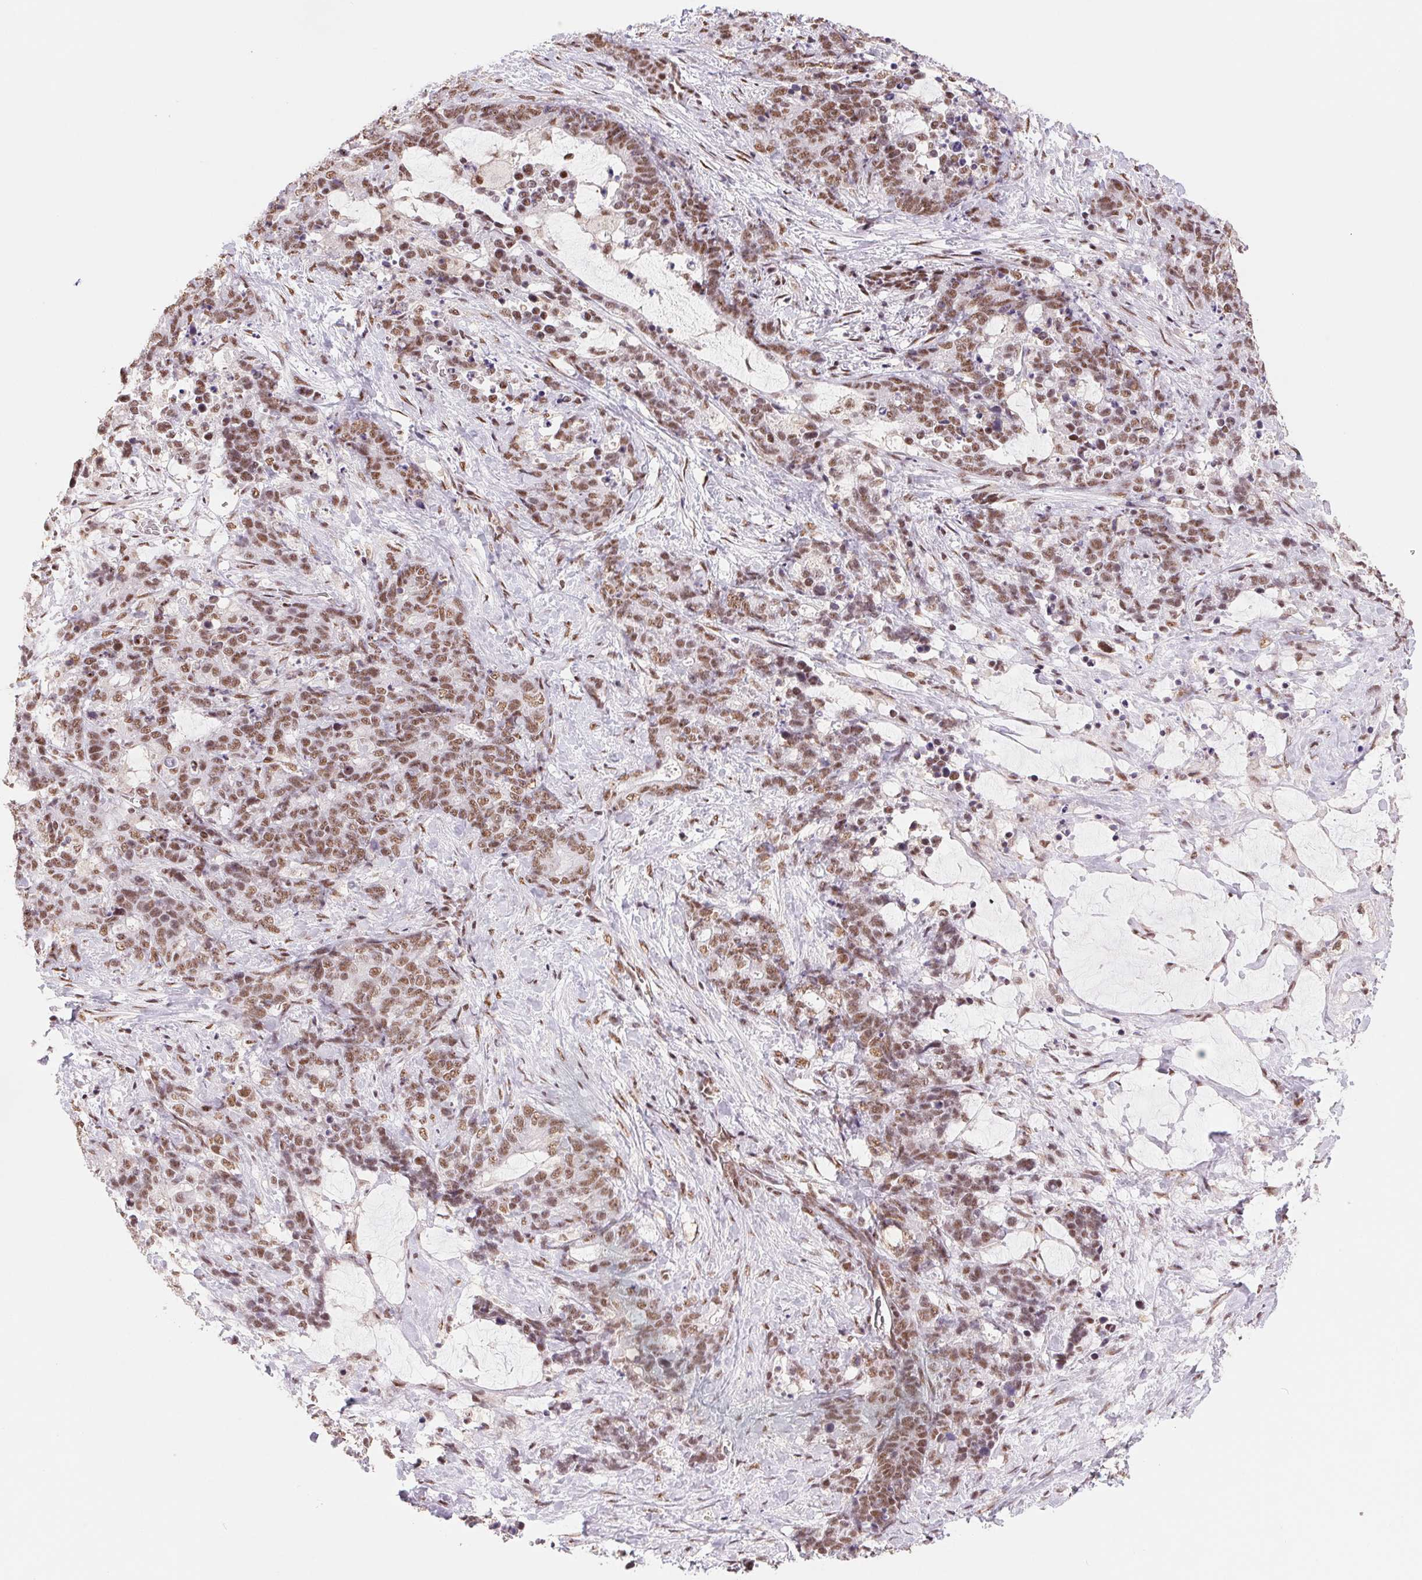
{"staining": {"intensity": "moderate", "quantity": ">75%", "location": "nuclear"}, "tissue": "stomach cancer", "cell_type": "Tumor cells", "image_type": "cancer", "snomed": [{"axis": "morphology", "description": "Normal tissue, NOS"}, {"axis": "morphology", "description": "Adenocarcinoma, NOS"}, {"axis": "topography", "description": "Stomach"}], "caption": "Protein staining of stomach cancer tissue demonstrates moderate nuclear expression in about >75% of tumor cells.", "gene": "SREK1", "patient": {"sex": "female", "age": 64}}